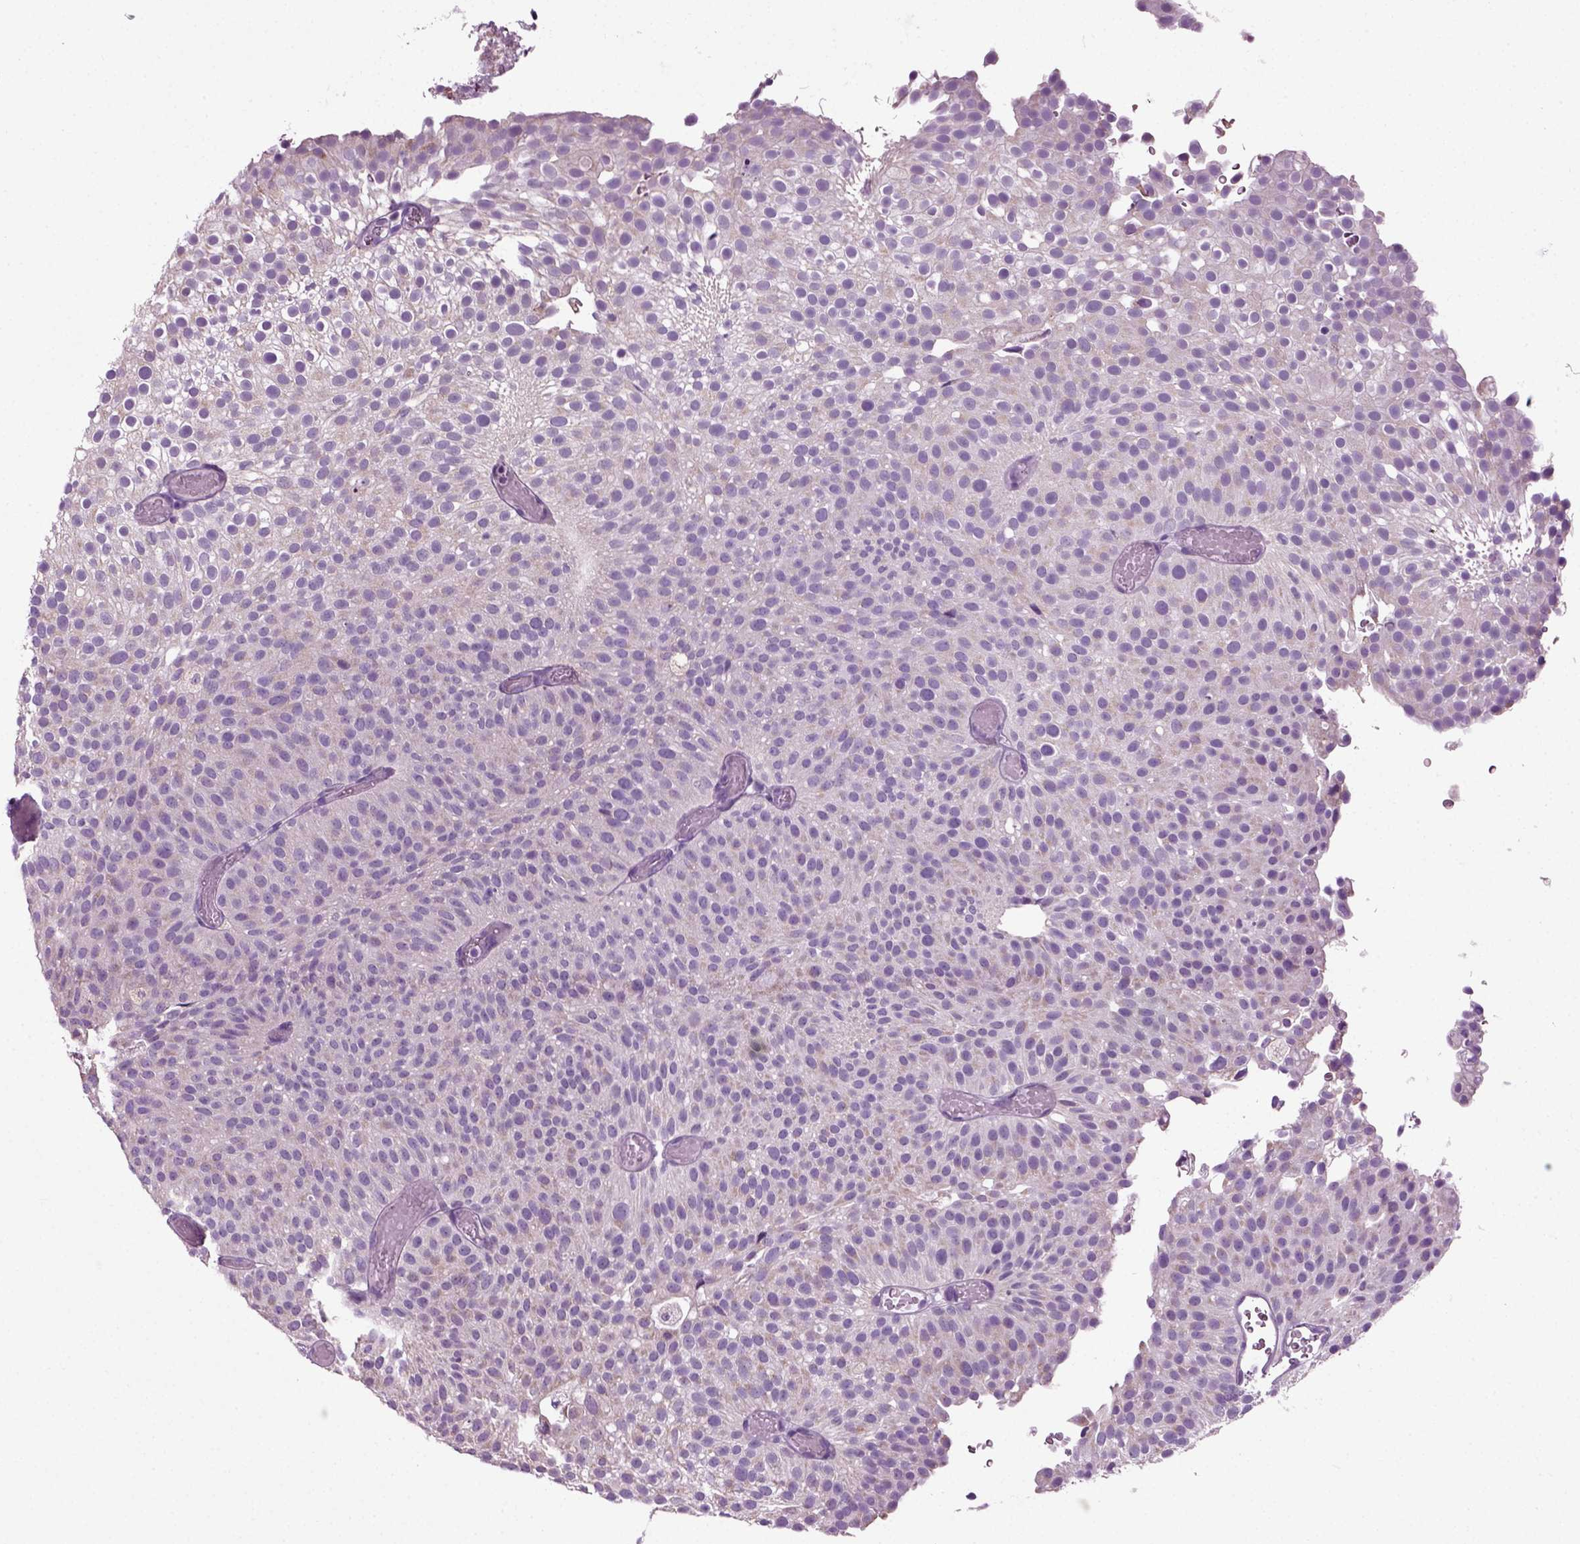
{"staining": {"intensity": "negative", "quantity": "none", "location": "none"}, "tissue": "urothelial cancer", "cell_type": "Tumor cells", "image_type": "cancer", "snomed": [{"axis": "morphology", "description": "Urothelial carcinoma, Low grade"}, {"axis": "topography", "description": "Urinary bladder"}], "caption": "This is a micrograph of immunohistochemistry (IHC) staining of urothelial carcinoma (low-grade), which shows no staining in tumor cells.", "gene": "DNAH10", "patient": {"sex": "male", "age": 78}}